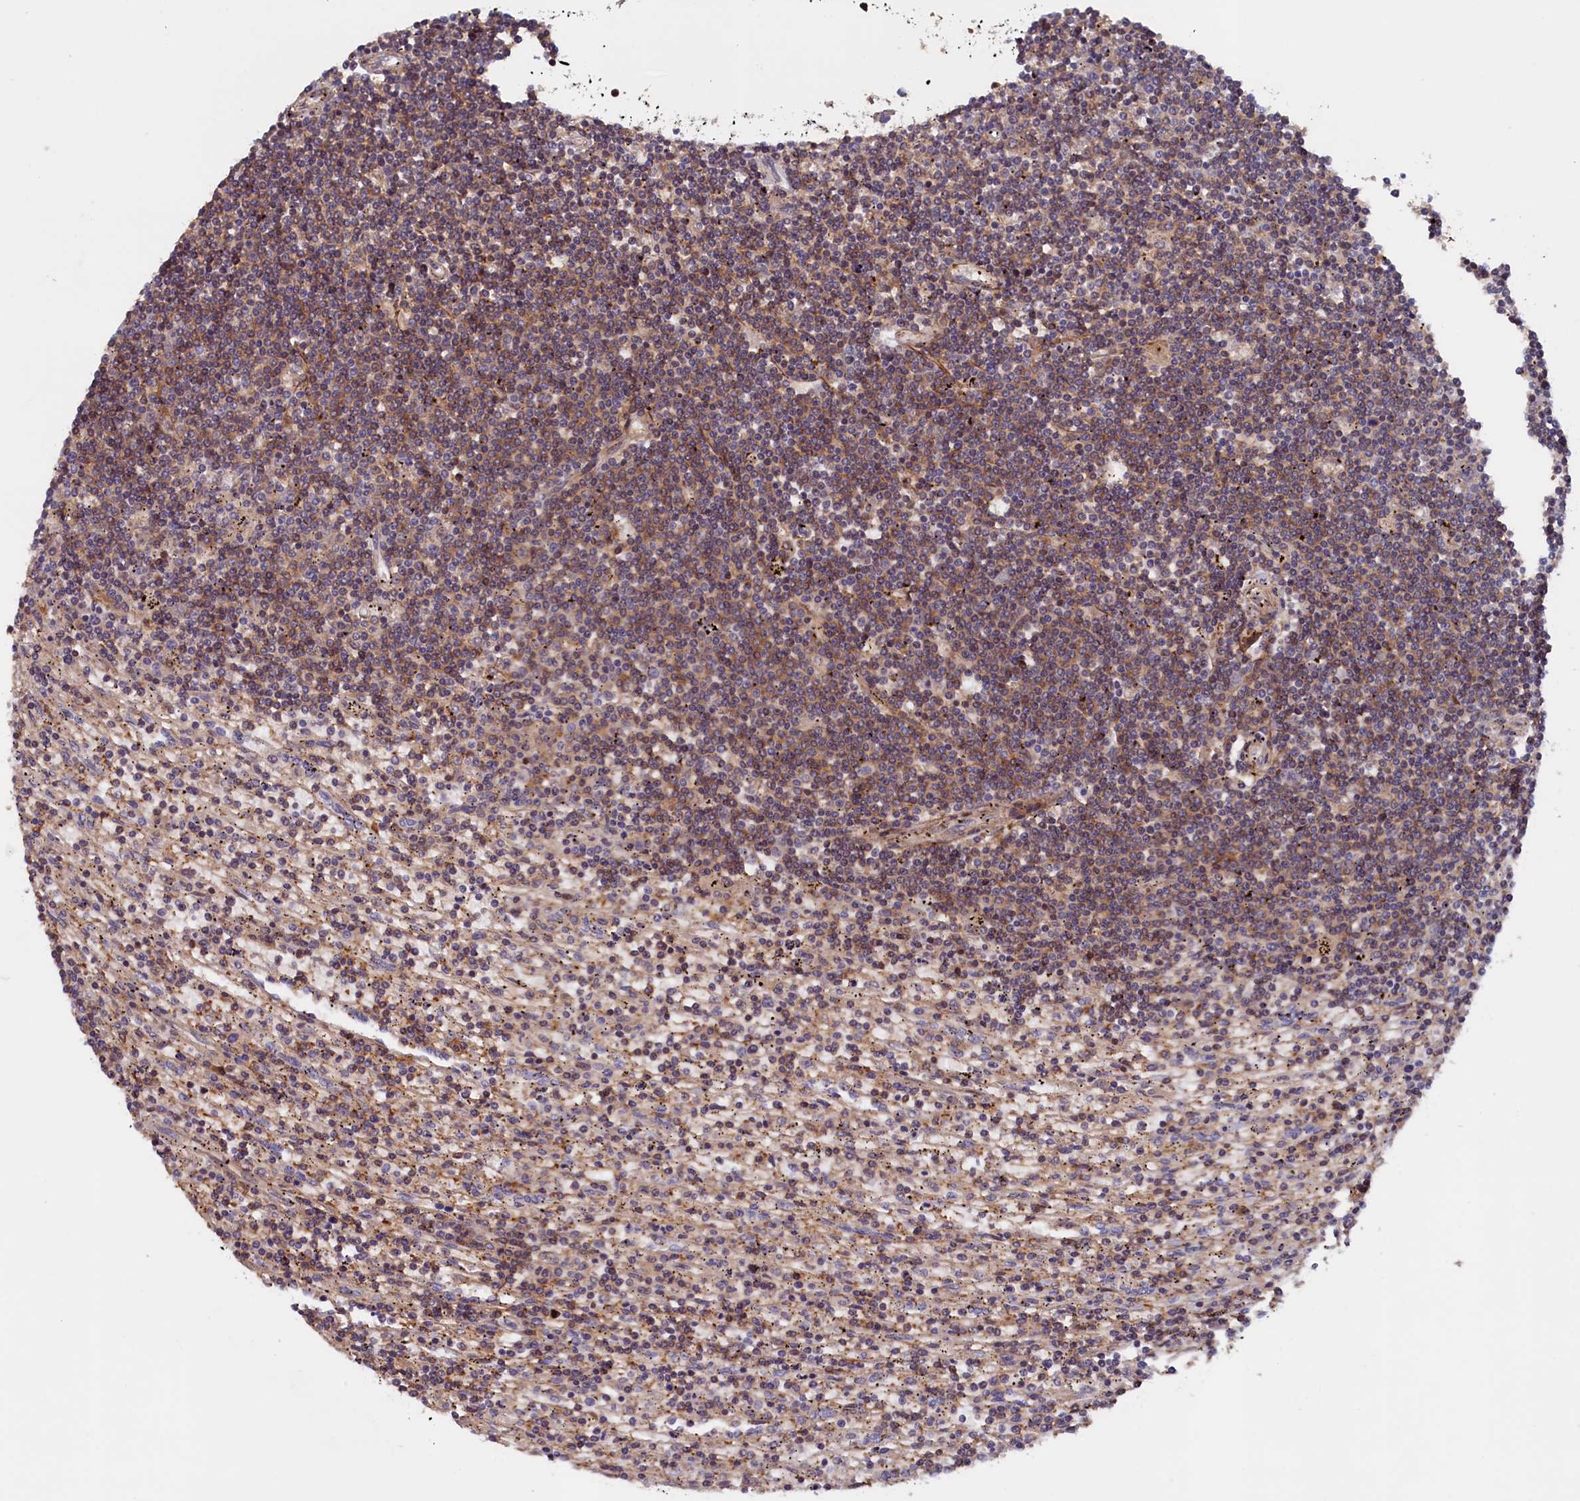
{"staining": {"intensity": "moderate", "quantity": "25%-75%", "location": "cytoplasmic/membranous"}, "tissue": "lymphoma", "cell_type": "Tumor cells", "image_type": "cancer", "snomed": [{"axis": "morphology", "description": "Malignant lymphoma, non-Hodgkin's type, Low grade"}, {"axis": "topography", "description": "Spleen"}], "caption": "Lymphoma stained with IHC reveals moderate cytoplasmic/membranous expression in about 25%-75% of tumor cells. (Brightfield microscopy of DAB IHC at high magnification).", "gene": "DUOXA1", "patient": {"sex": "male", "age": 76}}